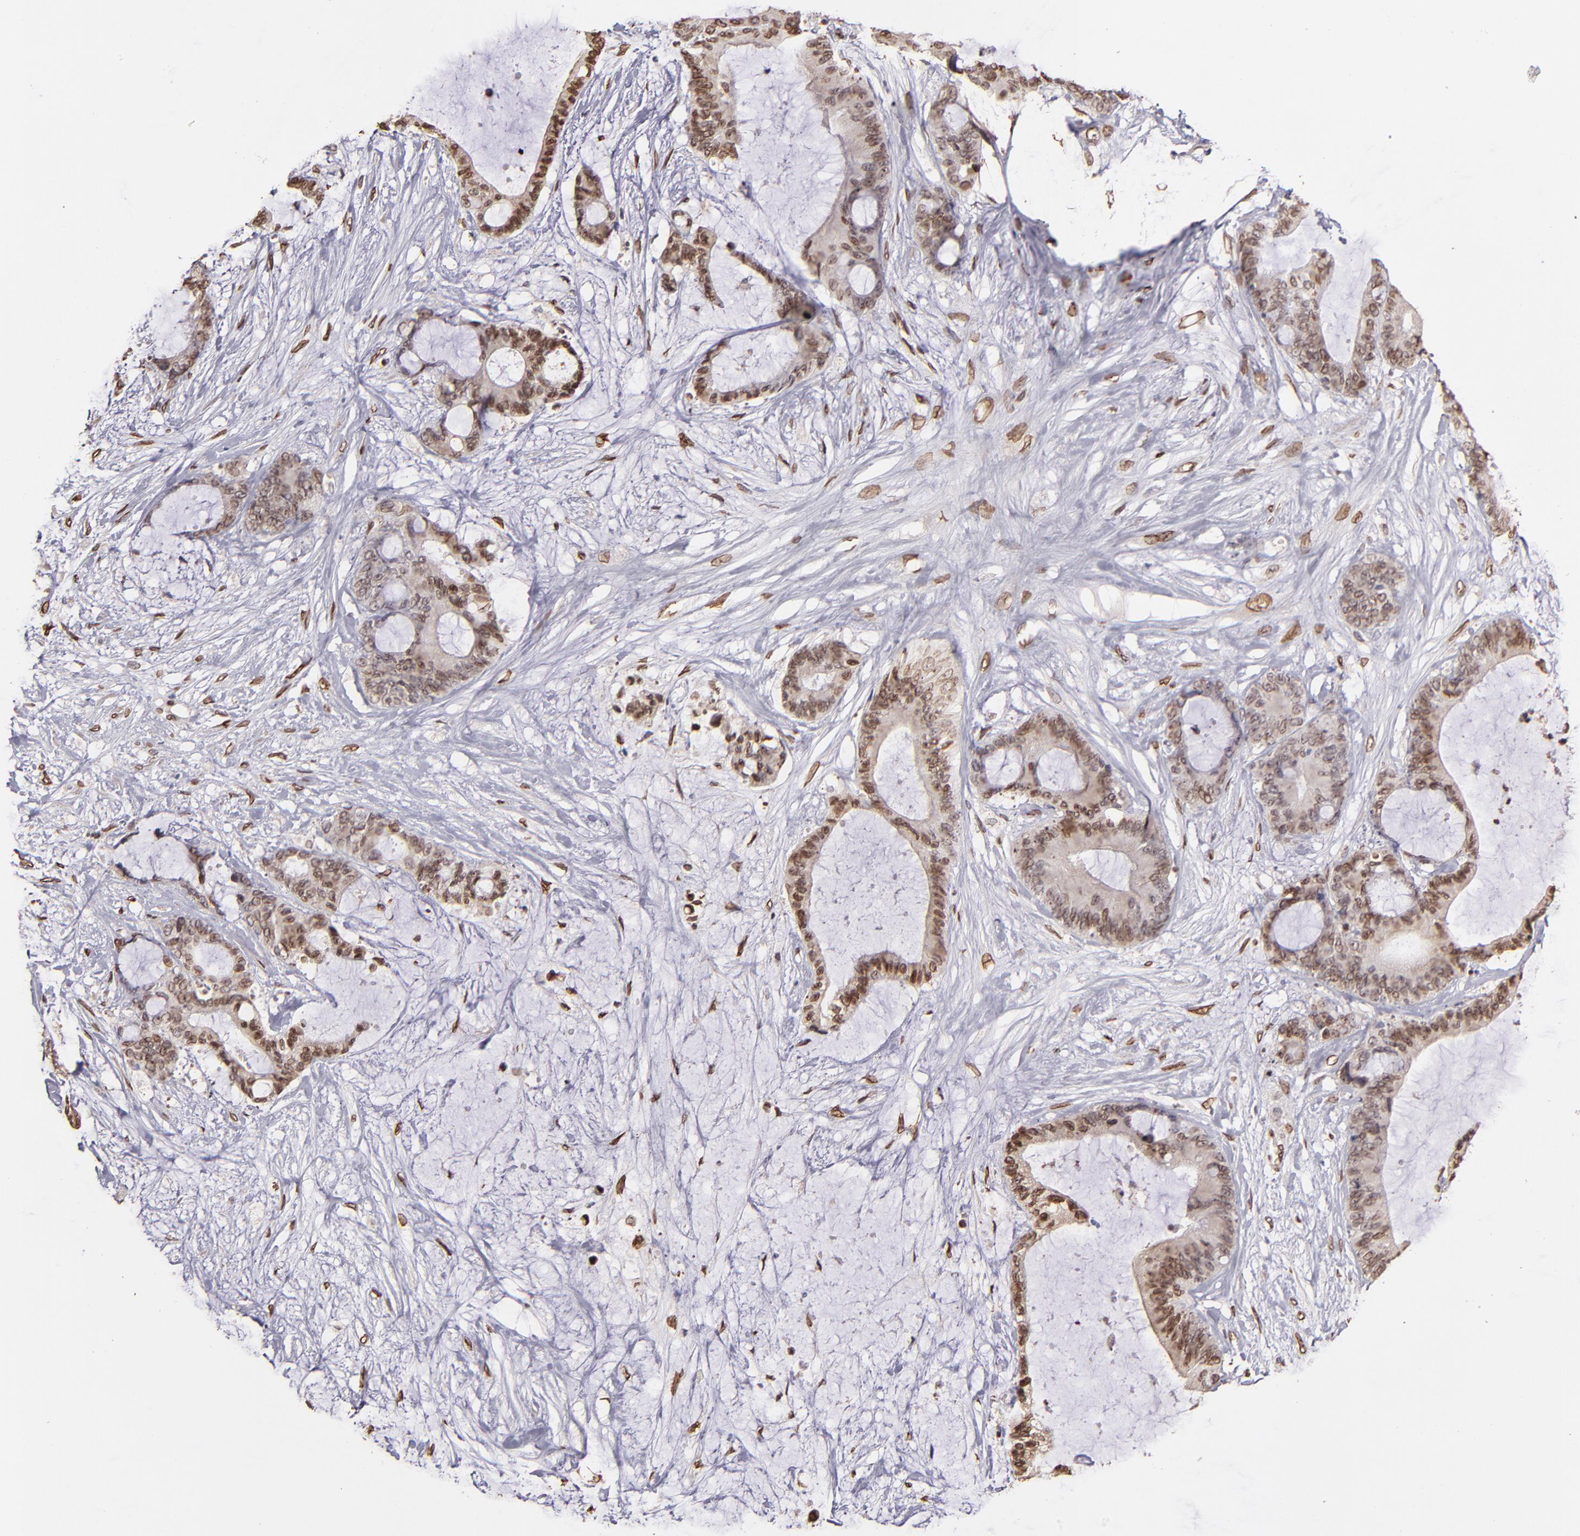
{"staining": {"intensity": "moderate", "quantity": ">75%", "location": "cytoplasmic/membranous,nuclear"}, "tissue": "liver cancer", "cell_type": "Tumor cells", "image_type": "cancer", "snomed": [{"axis": "morphology", "description": "Cholangiocarcinoma"}, {"axis": "topography", "description": "Liver"}], "caption": "A brown stain highlights moderate cytoplasmic/membranous and nuclear expression of a protein in liver cholangiocarcinoma tumor cells.", "gene": "PUM3", "patient": {"sex": "female", "age": 73}}